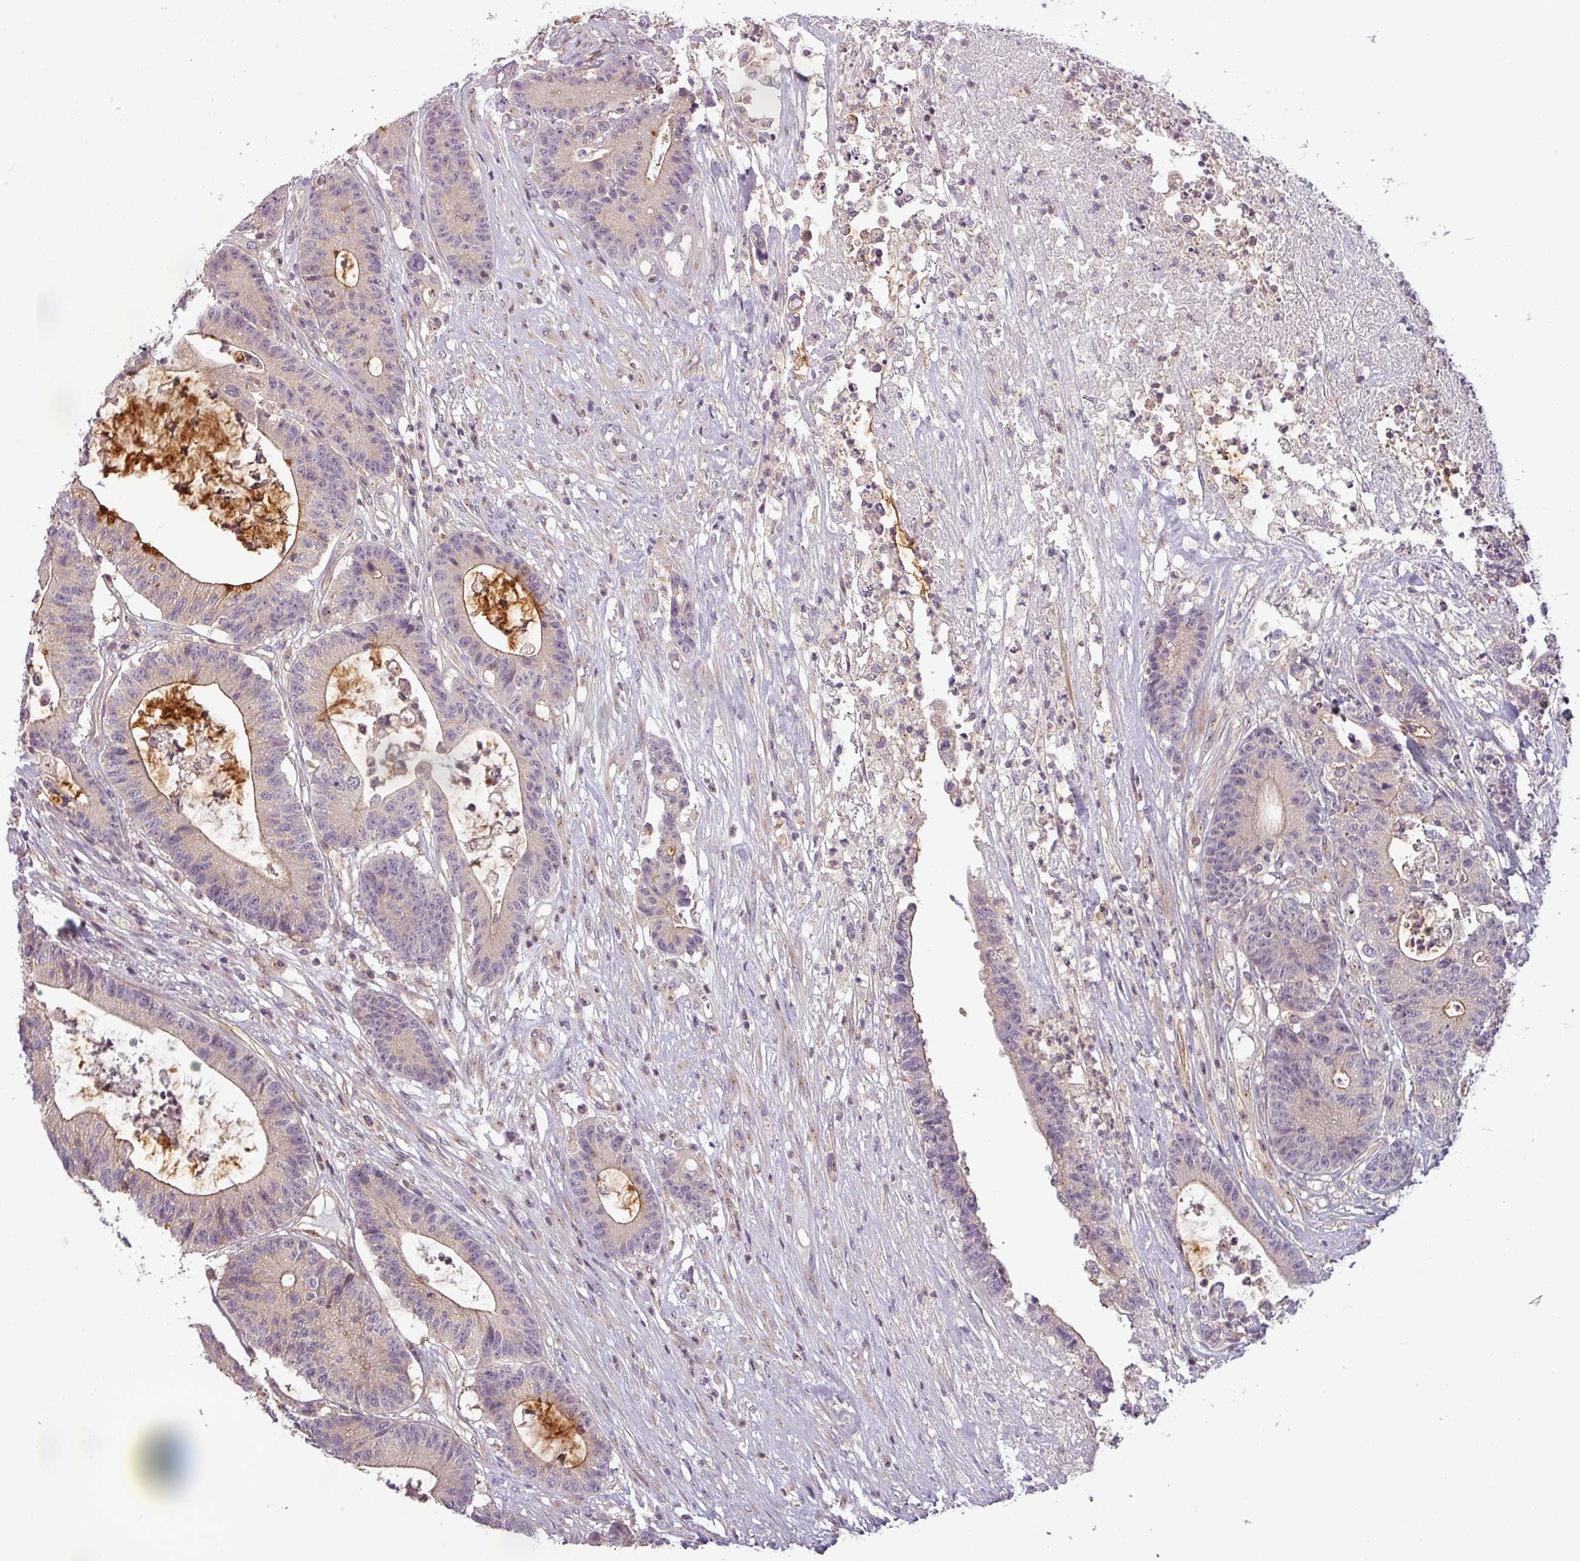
{"staining": {"intensity": "moderate", "quantity": "<25%", "location": "cytoplasmic/membranous"}, "tissue": "colorectal cancer", "cell_type": "Tumor cells", "image_type": "cancer", "snomed": [{"axis": "morphology", "description": "Adenocarcinoma, NOS"}, {"axis": "topography", "description": "Colon"}], "caption": "Colorectal cancer stained with a brown dye exhibits moderate cytoplasmic/membranous positive expression in approximately <25% of tumor cells.", "gene": "NIN", "patient": {"sex": "female", "age": 84}}